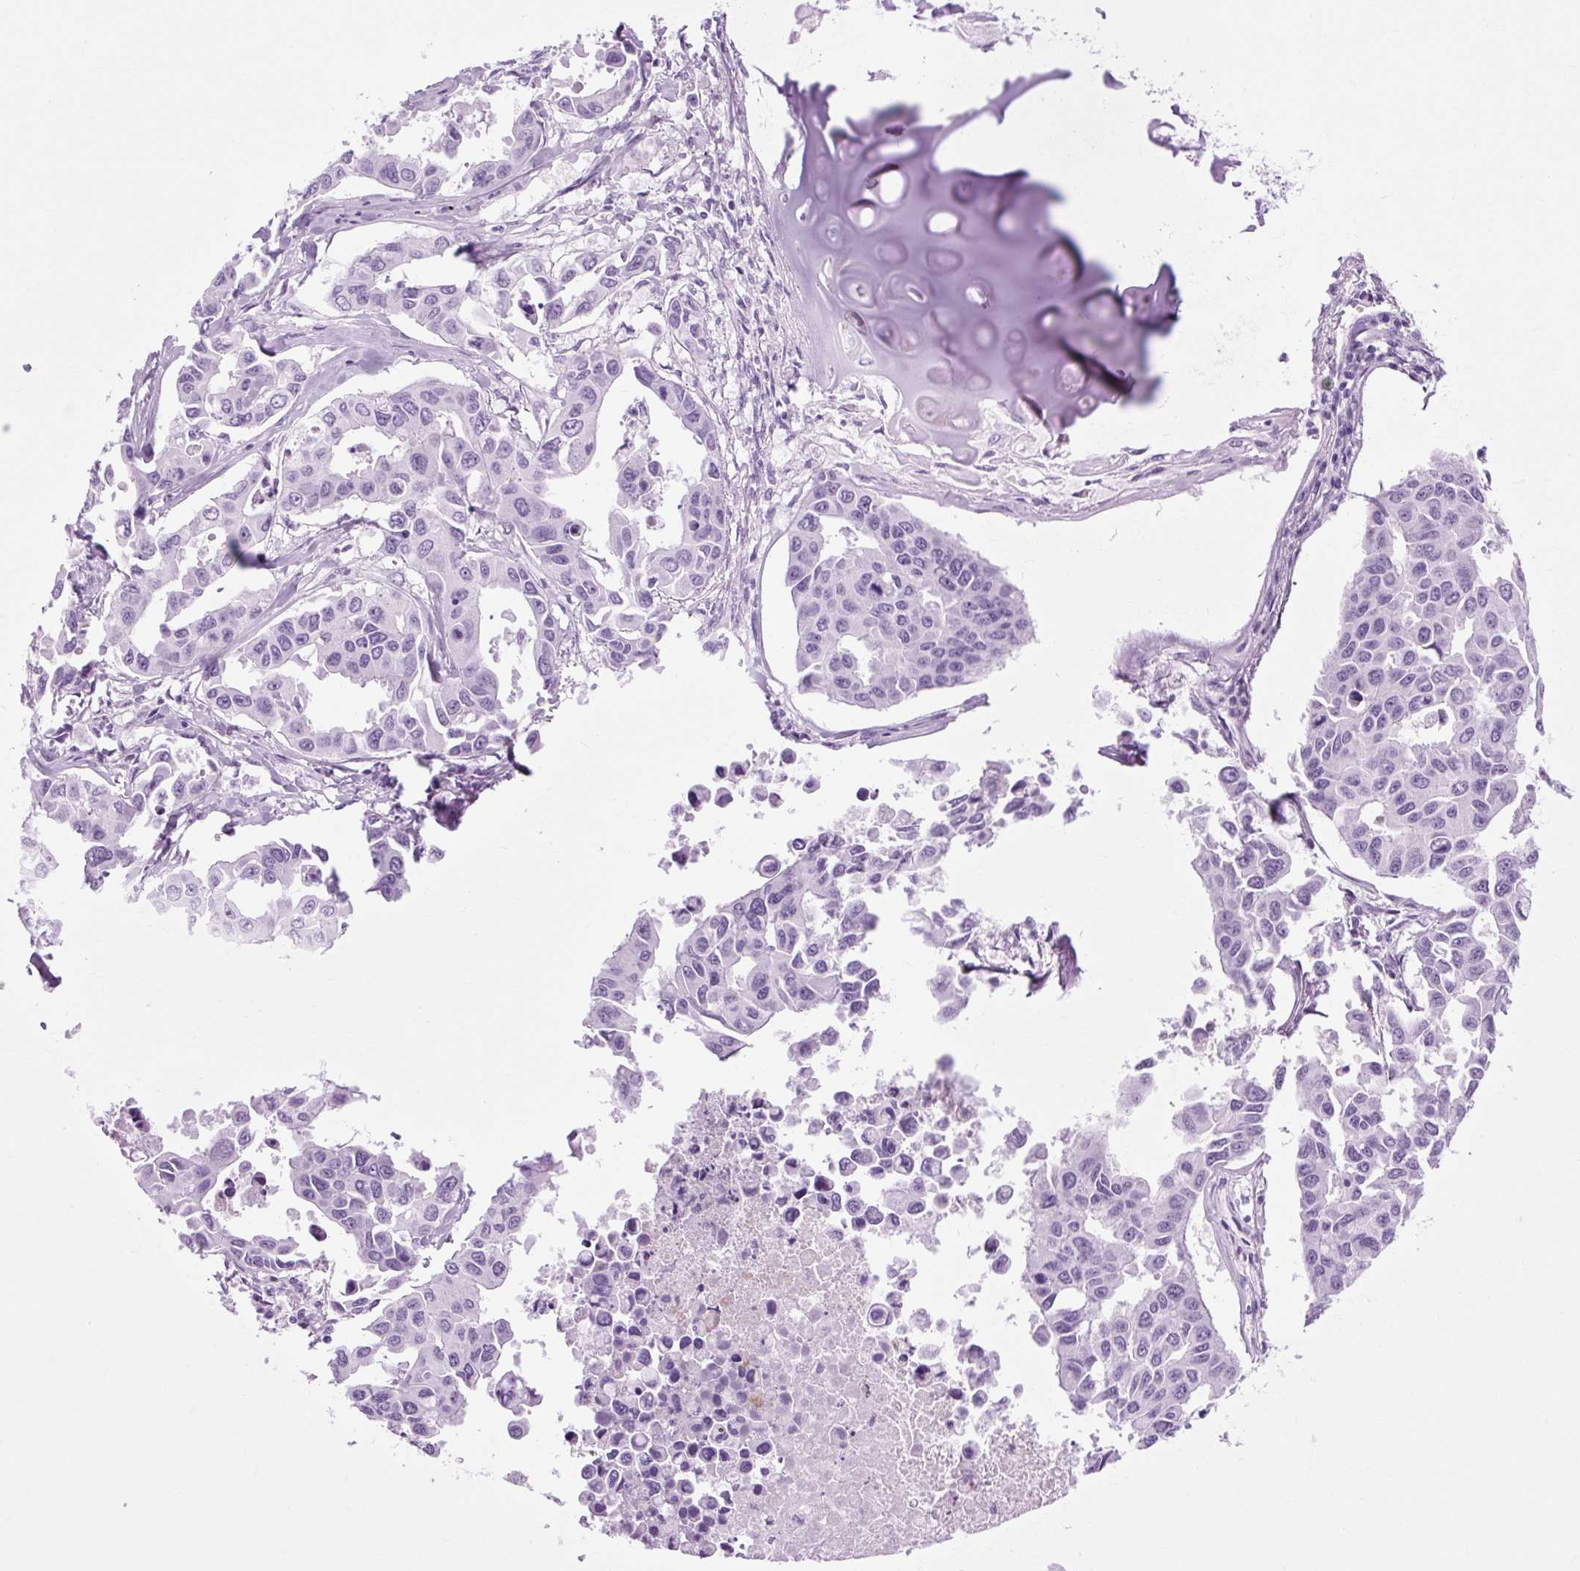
{"staining": {"intensity": "negative", "quantity": "none", "location": "none"}, "tissue": "lung cancer", "cell_type": "Tumor cells", "image_type": "cancer", "snomed": [{"axis": "morphology", "description": "Adenocarcinoma, NOS"}, {"axis": "topography", "description": "Lung"}], "caption": "IHC of lung adenocarcinoma reveals no positivity in tumor cells.", "gene": "OOEP", "patient": {"sex": "male", "age": 64}}